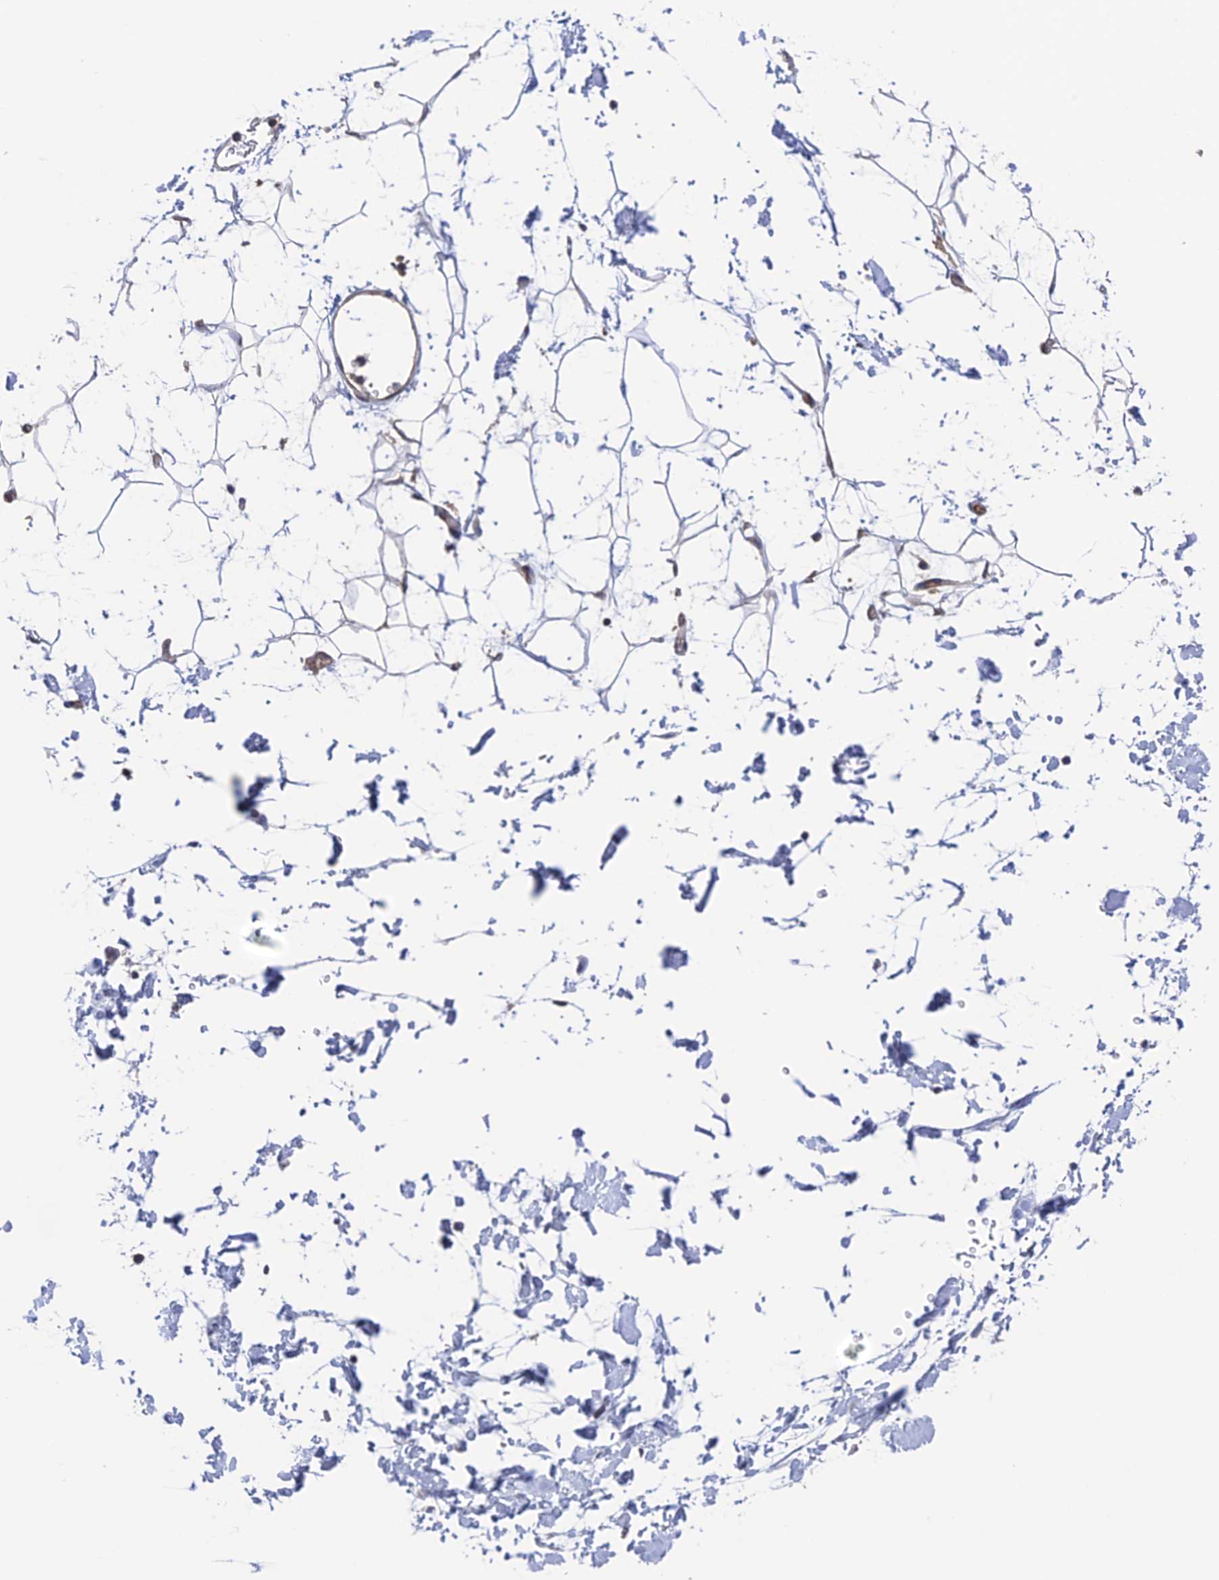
{"staining": {"intensity": "negative", "quantity": "none", "location": "none"}, "tissue": "adipose tissue", "cell_type": "Adipocytes", "image_type": "normal", "snomed": [{"axis": "morphology", "description": "Normal tissue, NOS"}, {"axis": "topography", "description": "Soft tissue"}], "caption": "Immunohistochemistry photomicrograph of benign human adipose tissue stained for a protein (brown), which exhibits no expression in adipocytes.", "gene": "NUDT16L1", "patient": {"sex": "male", "age": 72}}